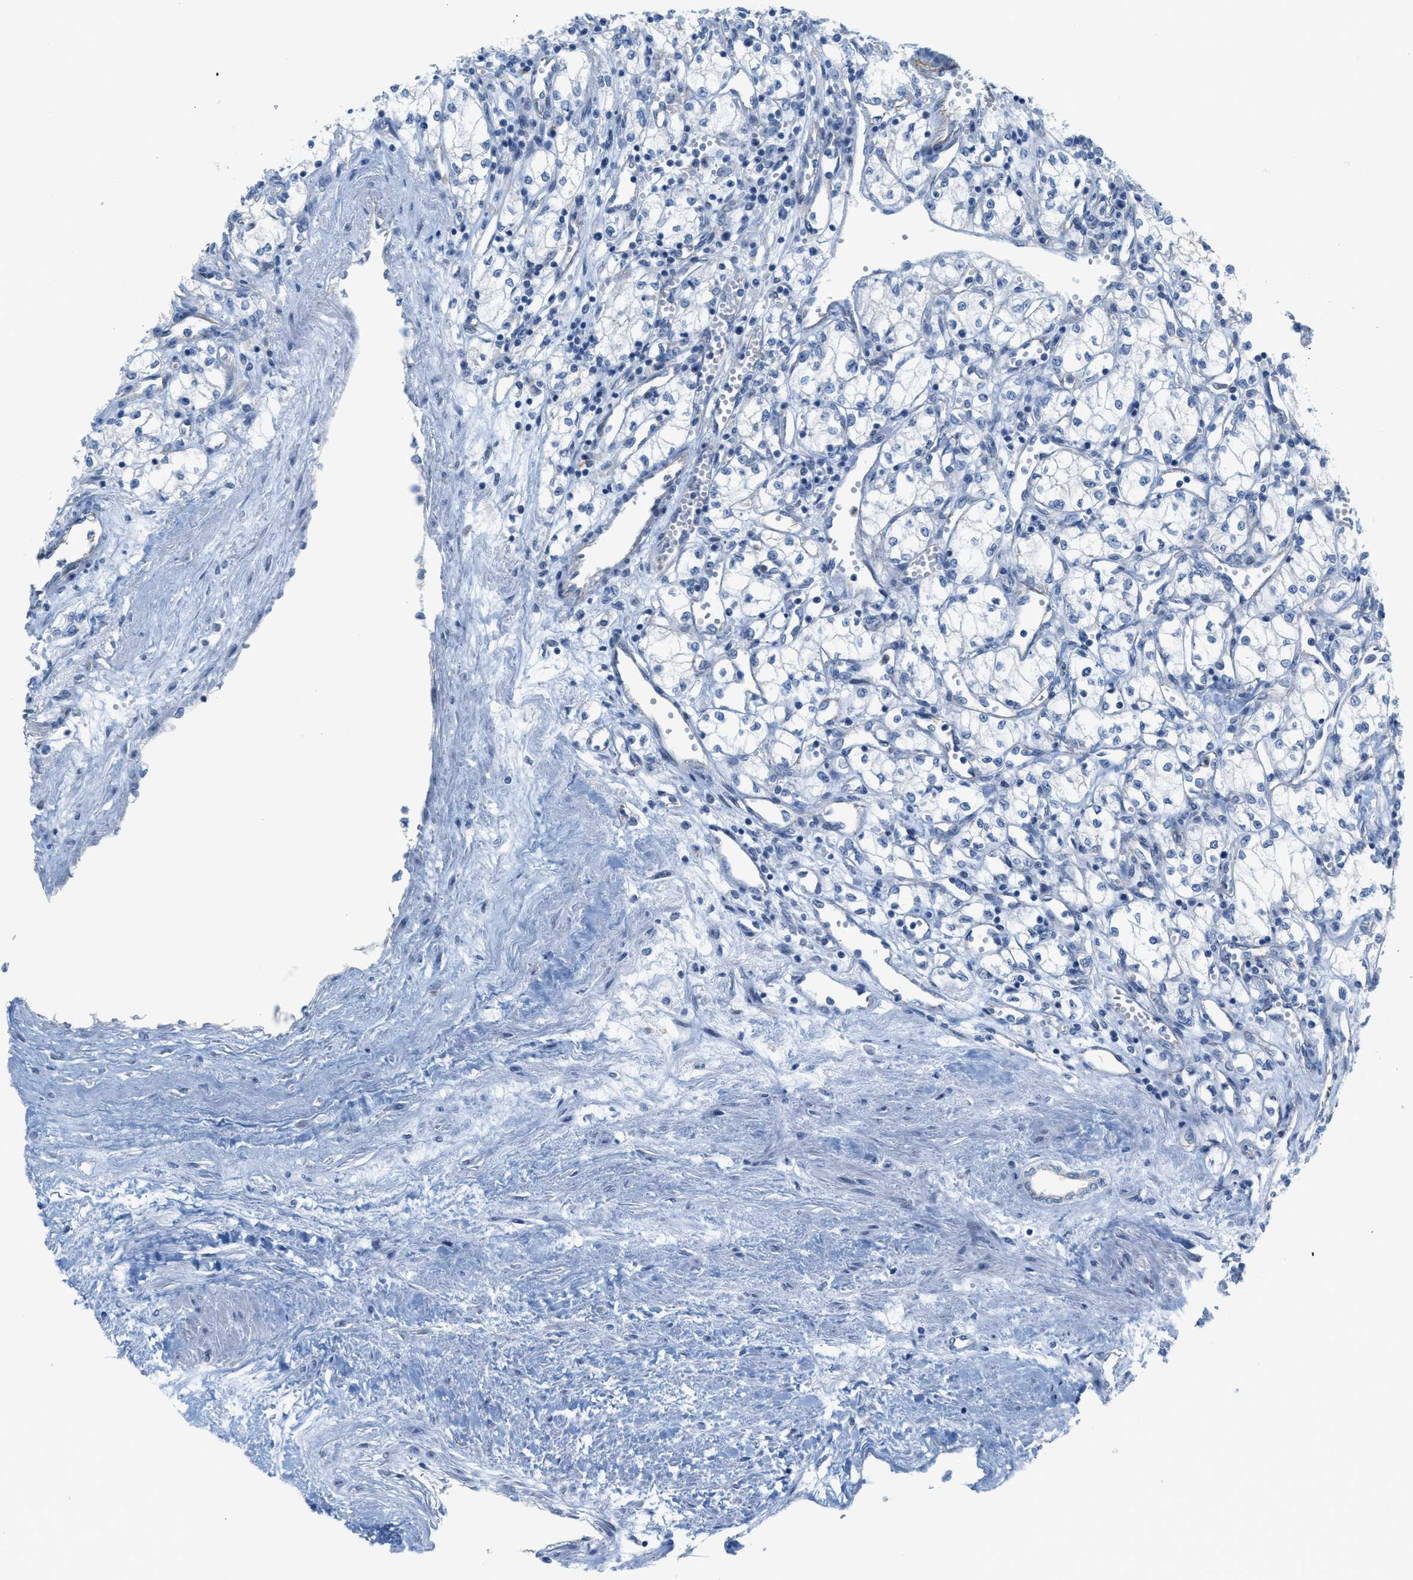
{"staining": {"intensity": "negative", "quantity": "none", "location": "none"}, "tissue": "renal cancer", "cell_type": "Tumor cells", "image_type": "cancer", "snomed": [{"axis": "morphology", "description": "Adenocarcinoma, NOS"}, {"axis": "topography", "description": "Kidney"}], "caption": "This is an IHC micrograph of renal adenocarcinoma. There is no staining in tumor cells.", "gene": "CRB3", "patient": {"sex": "male", "age": 59}}